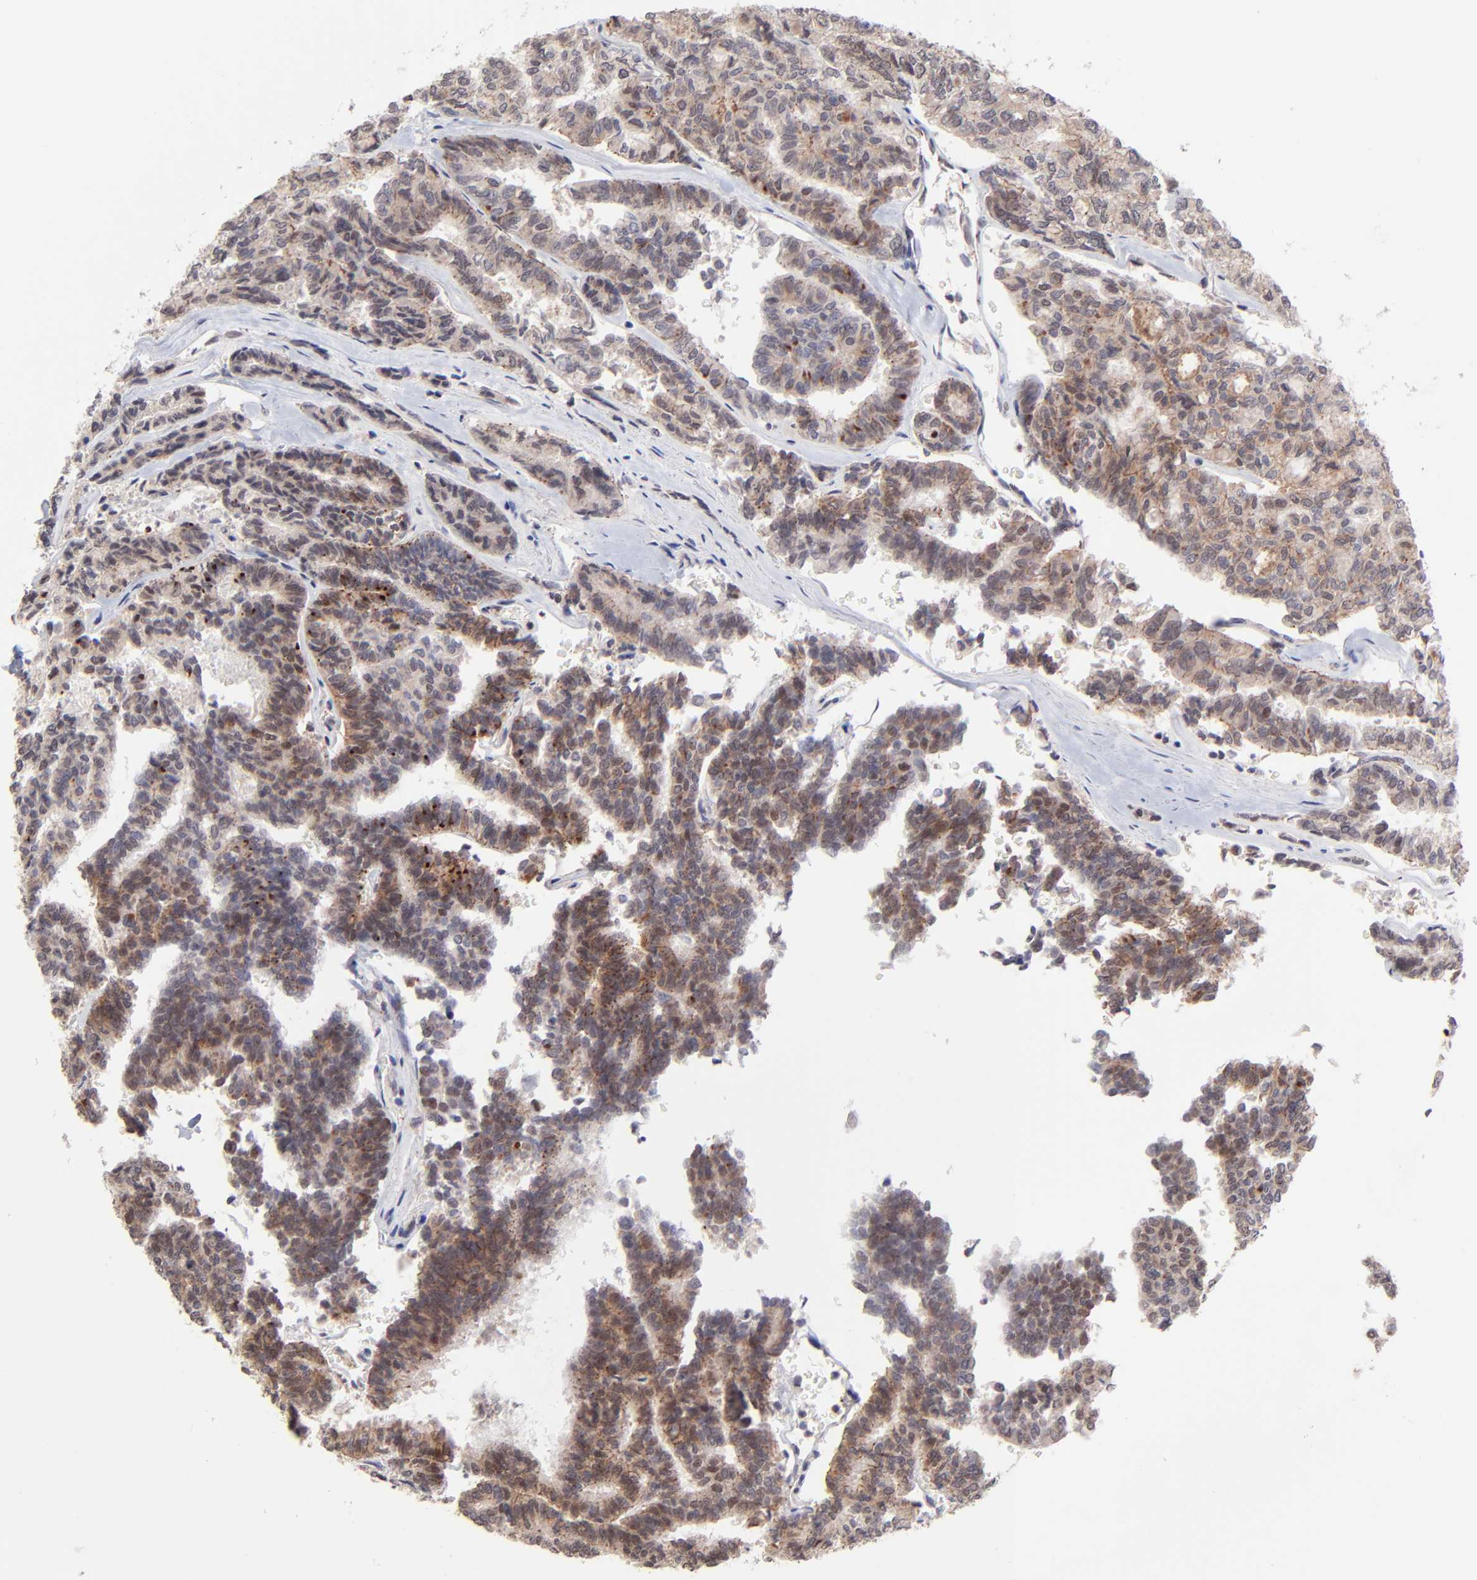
{"staining": {"intensity": "moderate", "quantity": ">75%", "location": "cytoplasmic/membranous"}, "tissue": "thyroid cancer", "cell_type": "Tumor cells", "image_type": "cancer", "snomed": [{"axis": "morphology", "description": "Papillary adenocarcinoma, NOS"}, {"axis": "topography", "description": "Thyroid gland"}], "caption": "A brown stain highlights moderate cytoplasmic/membranous expression of a protein in human thyroid papillary adenocarcinoma tumor cells.", "gene": "ZNF419", "patient": {"sex": "female", "age": 35}}